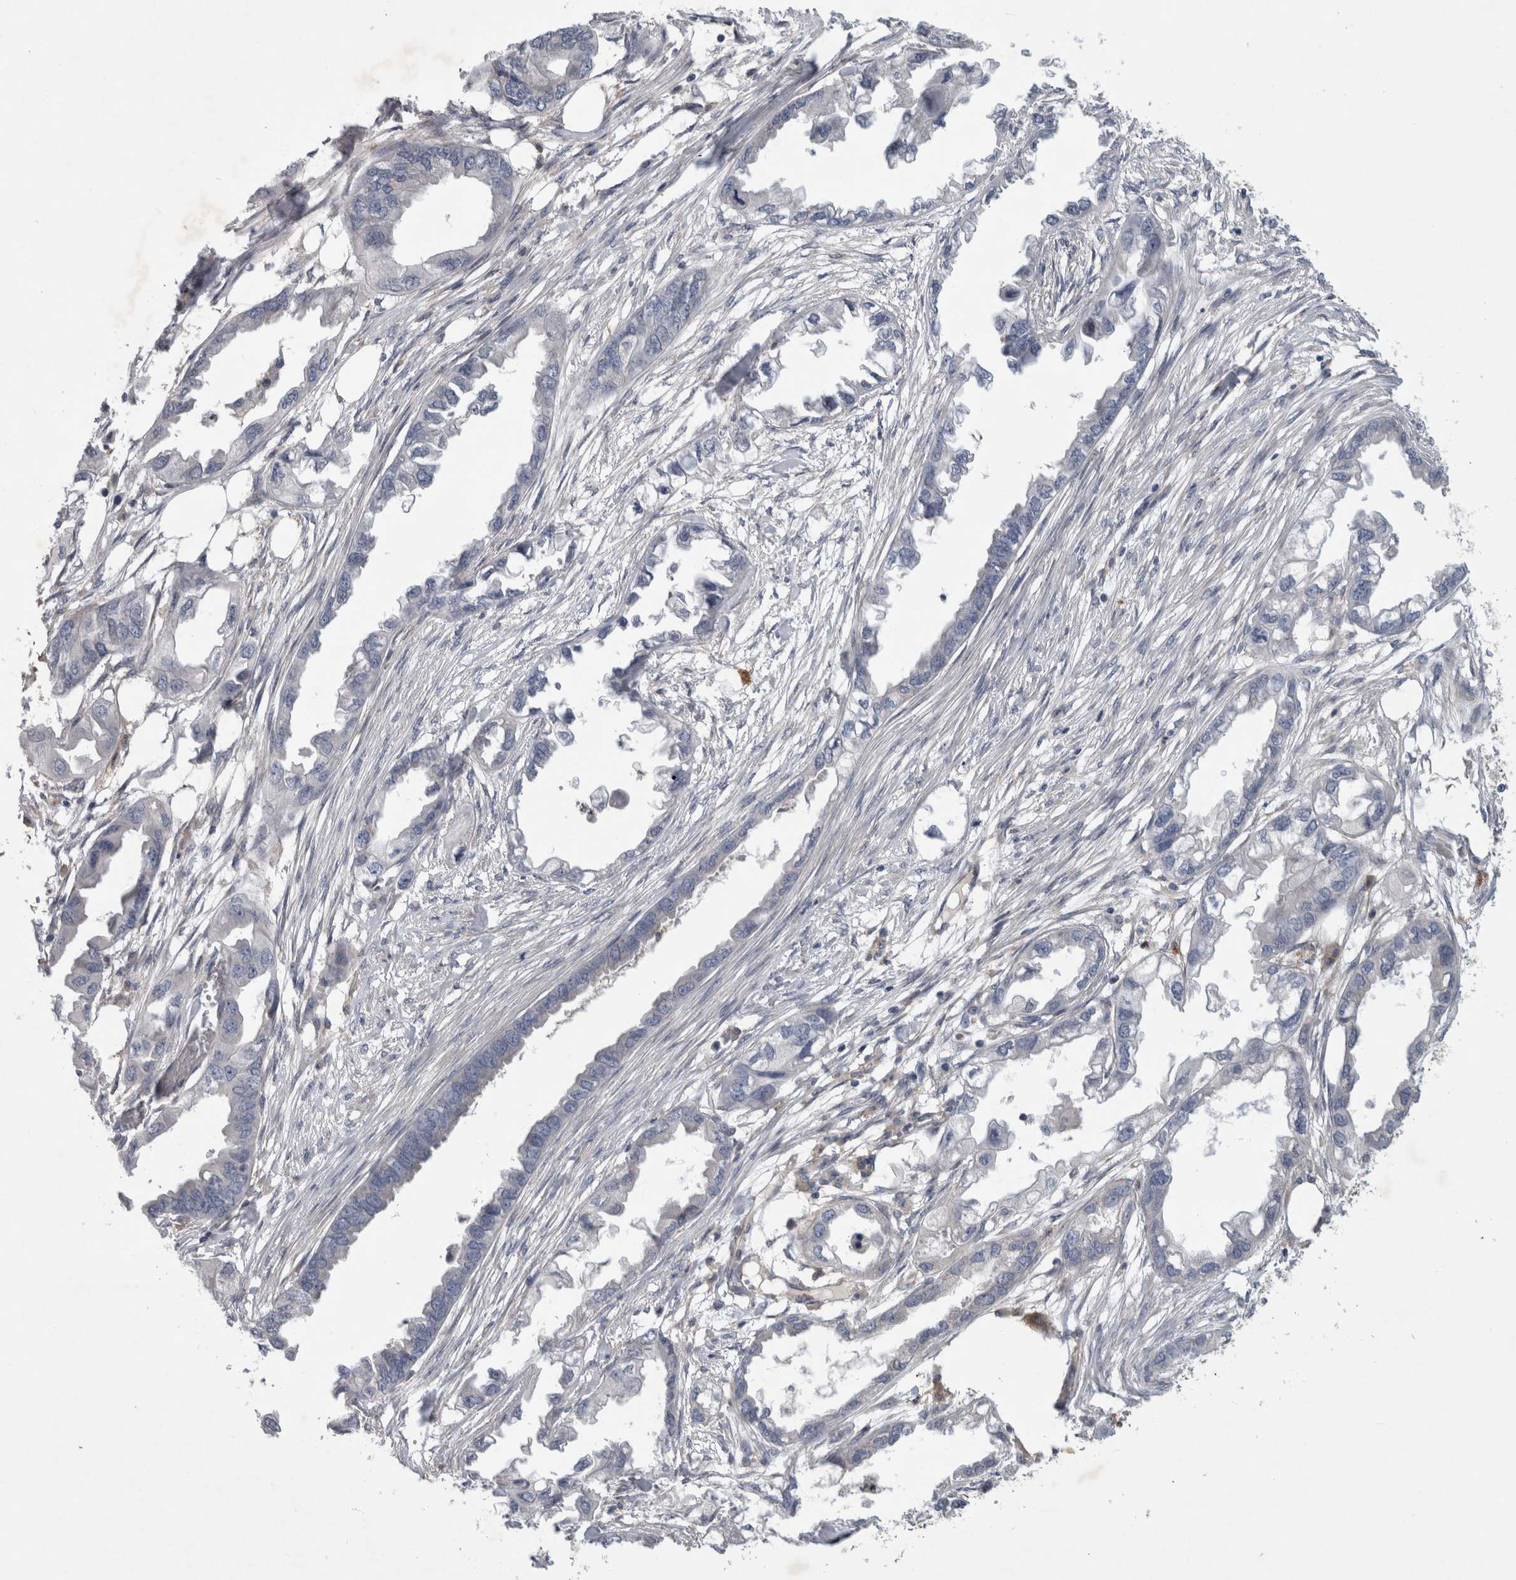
{"staining": {"intensity": "negative", "quantity": "none", "location": "none"}, "tissue": "endometrial cancer", "cell_type": "Tumor cells", "image_type": "cancer", "snomed": [{"axis": "morphology", "description": "Adenocarcinoma, NOS"}, {"axis": "morphology", "description": "Adenocarcinoma, metastatic, NOS"}, {"axis": "topography", "description": "Adipose tissue"}, {"axis": "topography", "description": "Endometrium"}], "caption": "Tumor cells show no significant protein positivity in endometrial cancer.", "gene": "ANKFY1", "patient": {"sex": "female", "age": 67}}